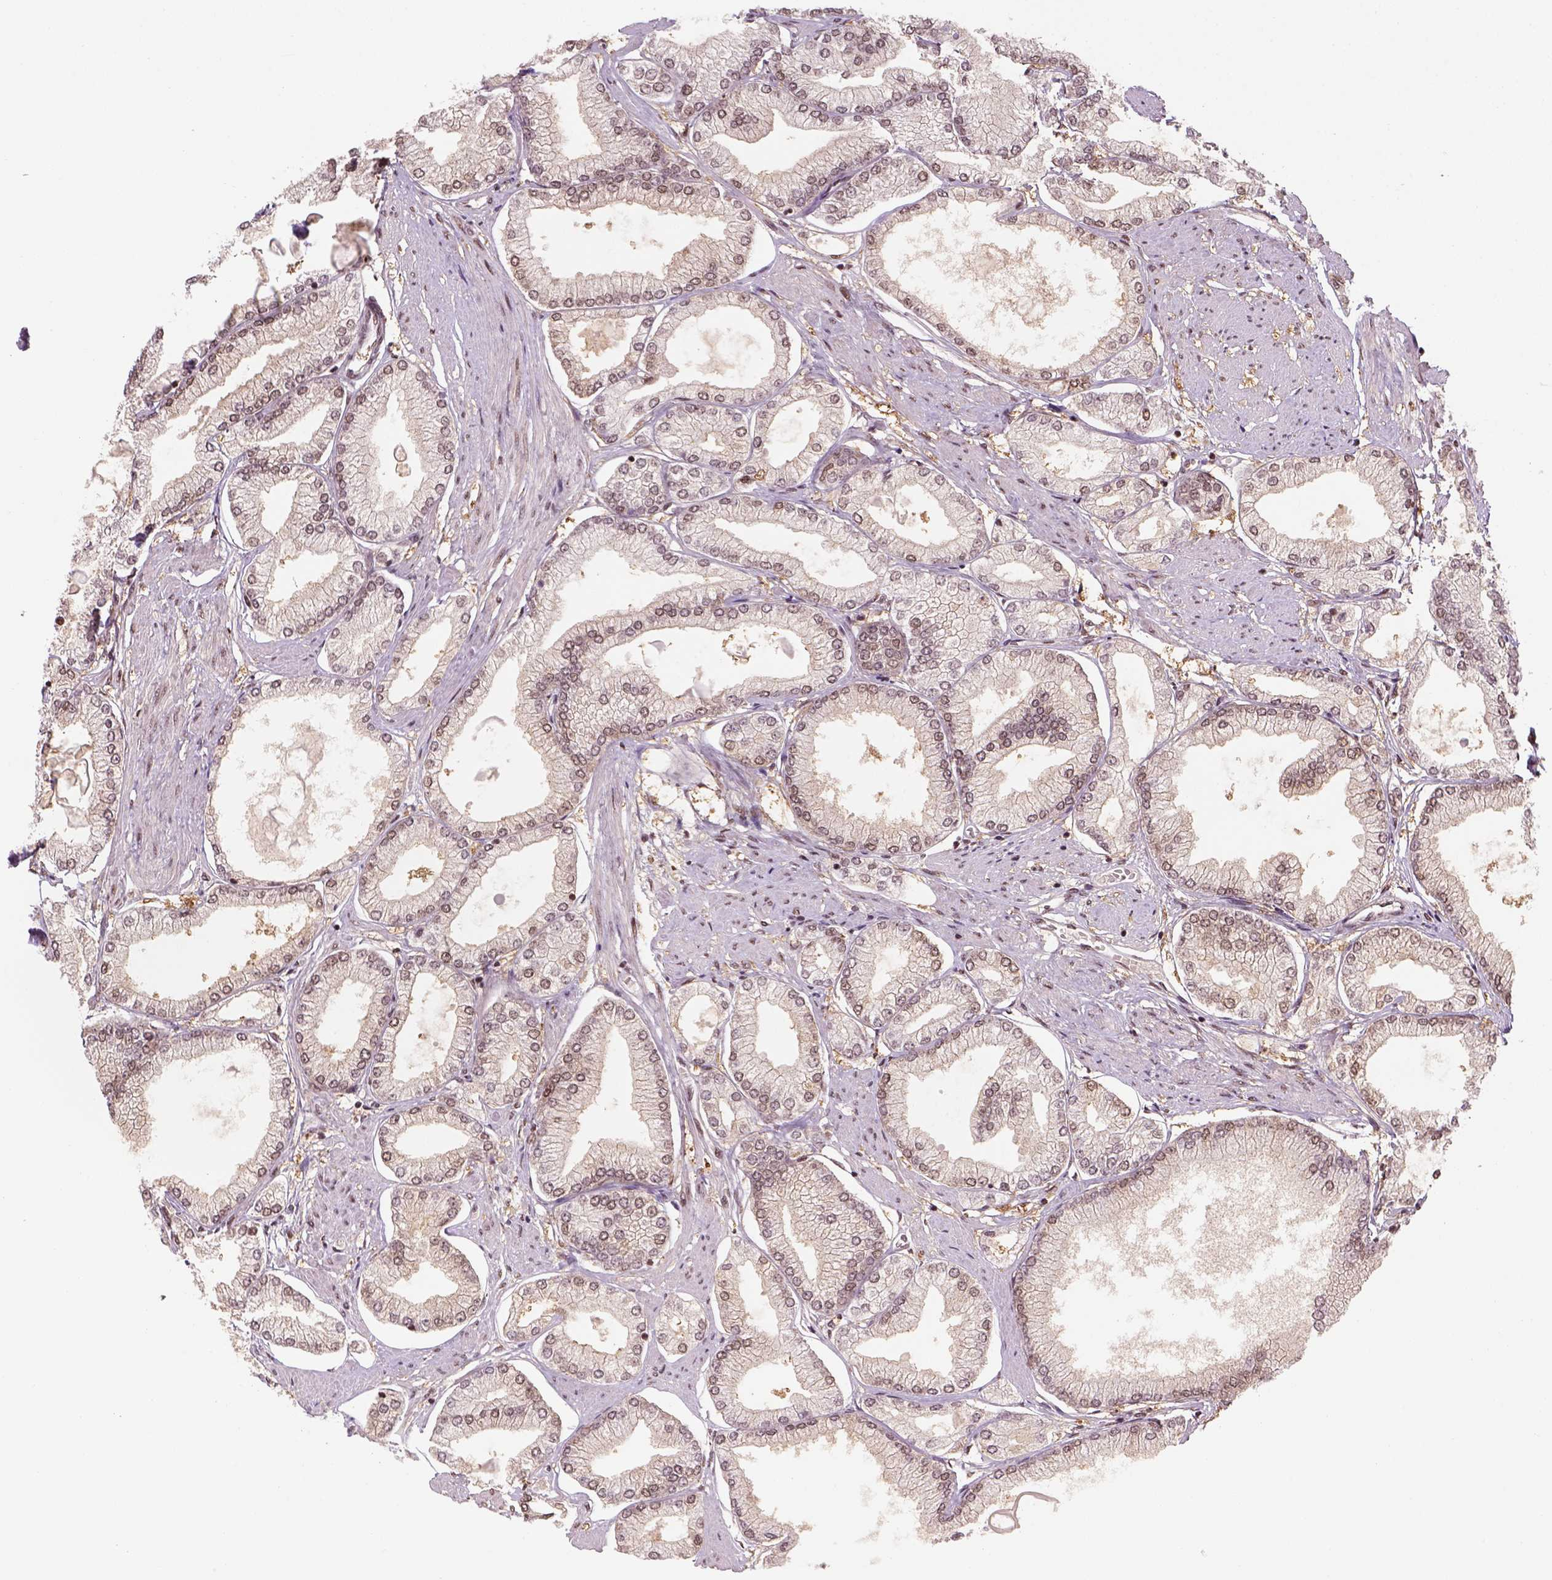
{"staining": {"intensity": "weak", "quantity": "25%-75%", "location": "nuclear"}, "tissue": "prostate cancer", "cell_type": "Tumor cells", "image_type": "cancer", "snomed": [{"axis": "morphology", "description": "Adenocarcinoma, High grade"}, {"axis": "topography", "description": "Prostate"}], "caption": "Immunohistochemical staining of human prostate cancer (adenocarcinoma (high-grade)) reveals weak nuclear protein positivity in approximately 25%-75% of tumor cells. The protein of interest is stained brown, and the nuclei are stained in blue (DAB (3,3'-diaminobenzidine) IHC with brightfield microscopy, high magnification).", "gene": "GOT1", "patient": {"sex": "male", "age": 68}}